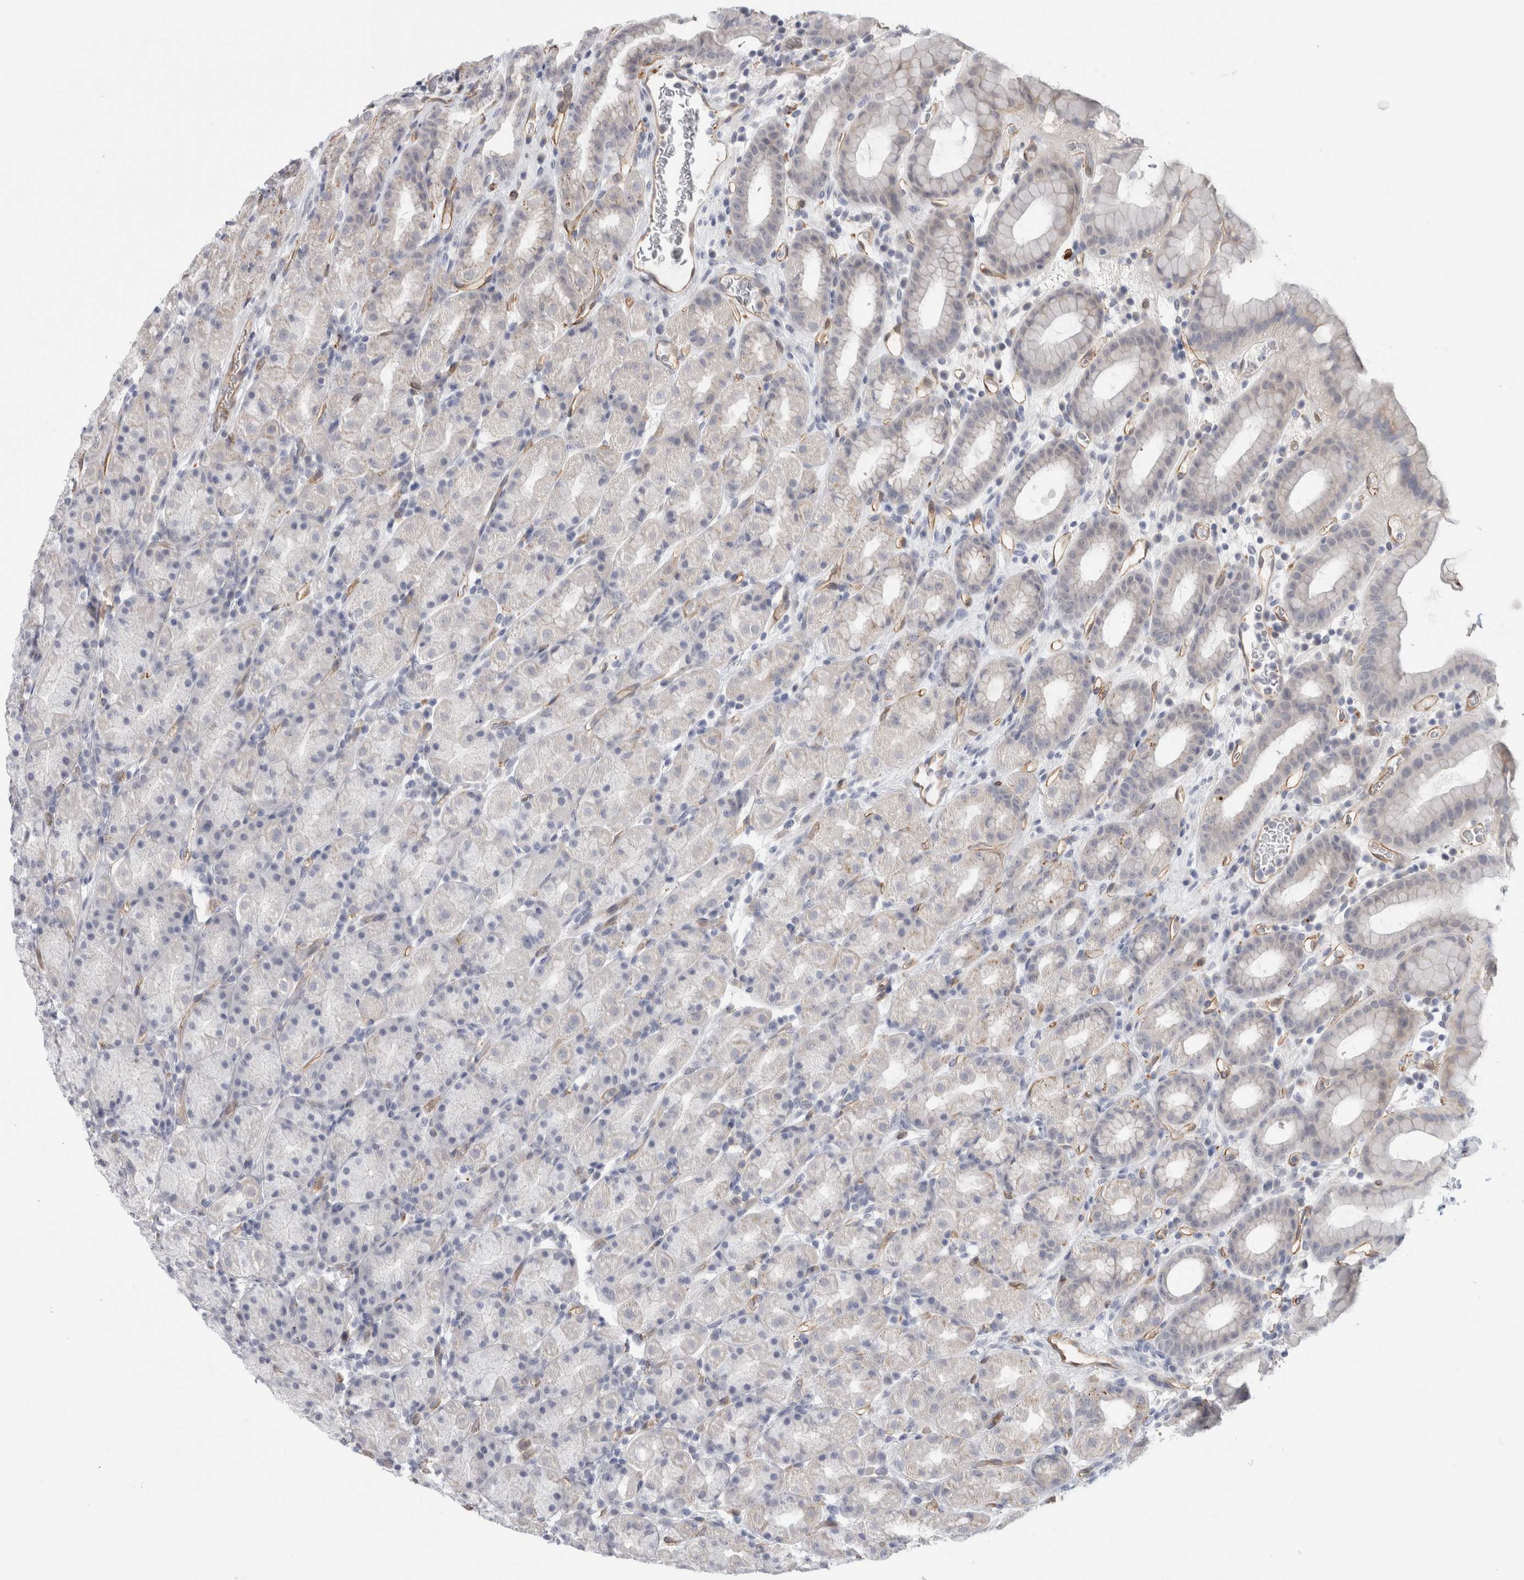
{"staining": {"intensity": "weak", "quantity": "25%-75%", "location": "cytoplasmic/membranous"}, "tissue": "stomach", "cell_type": "Glandular cells", "image_type": "normal", "snomed": [{"axis": "morphology", "description": "Normal tissue, NOS"}, {"axis": "topography", "description": "Stomach, upper"}], "caption": "Protein staining by IHC displays weak cytoplasmic/membranous expression in approximately 25%-75% of glandular cells in unremarkable stomach. The staining was performed using DAB (3,3'-diaminobenzidine), with brown indicating positive protein expression. Nuclei are stained blue with hematoxylin.", "gene": "ANKMY1", "patient": {"sex": "male", "age": 68}}